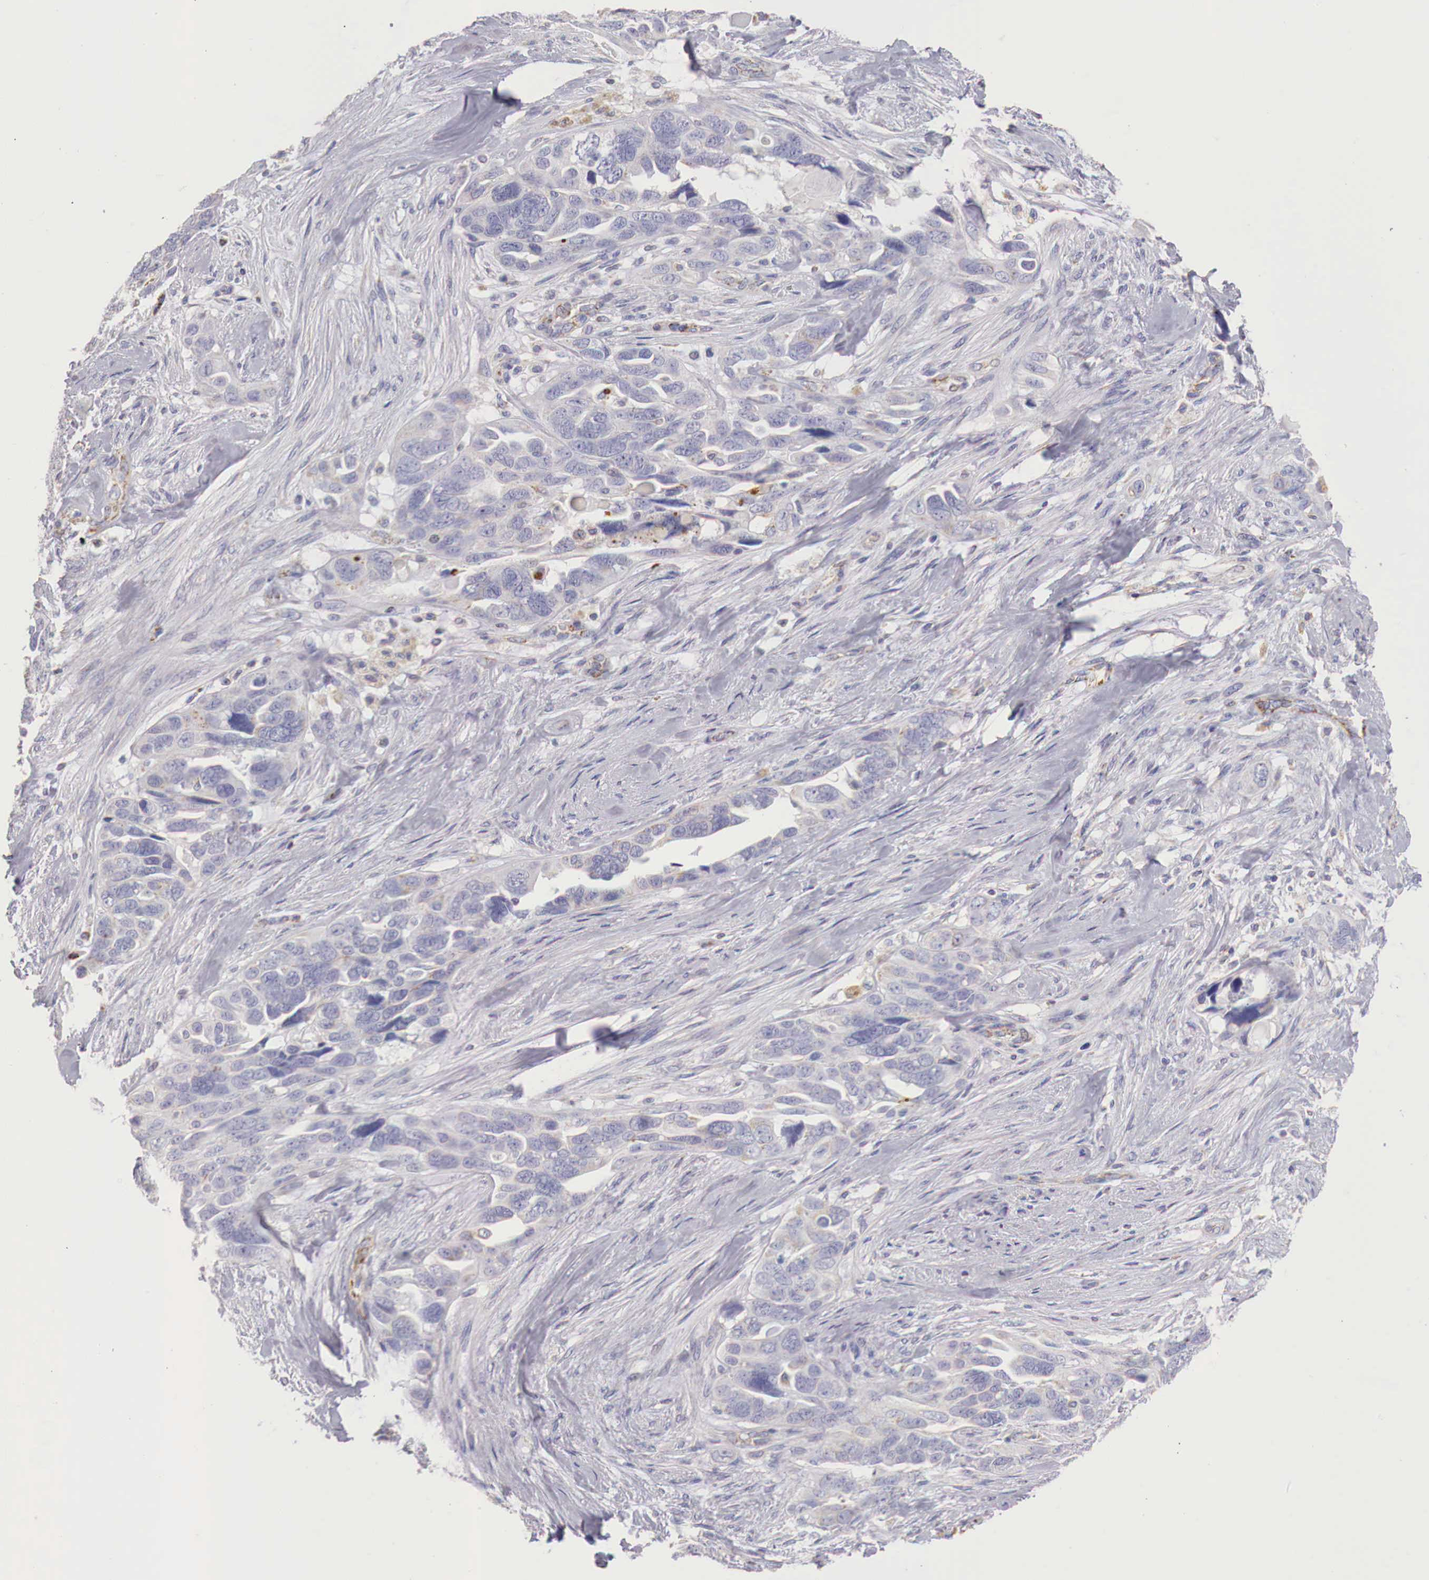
{"staining": {"intensity": "weak", "quantity": "<25%", "location": "cytoplasmic/membranous"}, "tissue": "ovarian cancer", "cell_type": "Tumor cells", "image_type": "cancer", "snomed": [{"axis": "morphology", "description": "Cystadenocarcinoma, serous, NOS"}, {"axis": "topography", "description": "Ovary"}], "caption": "IHC histopathology image of ovarian cancer (serous cystadenocarcinoma) stained for a protein (brown), which displays no staining in tumor cells.", "gene": "IDH3G", "patient": {"sex": "female", "age": 63}}